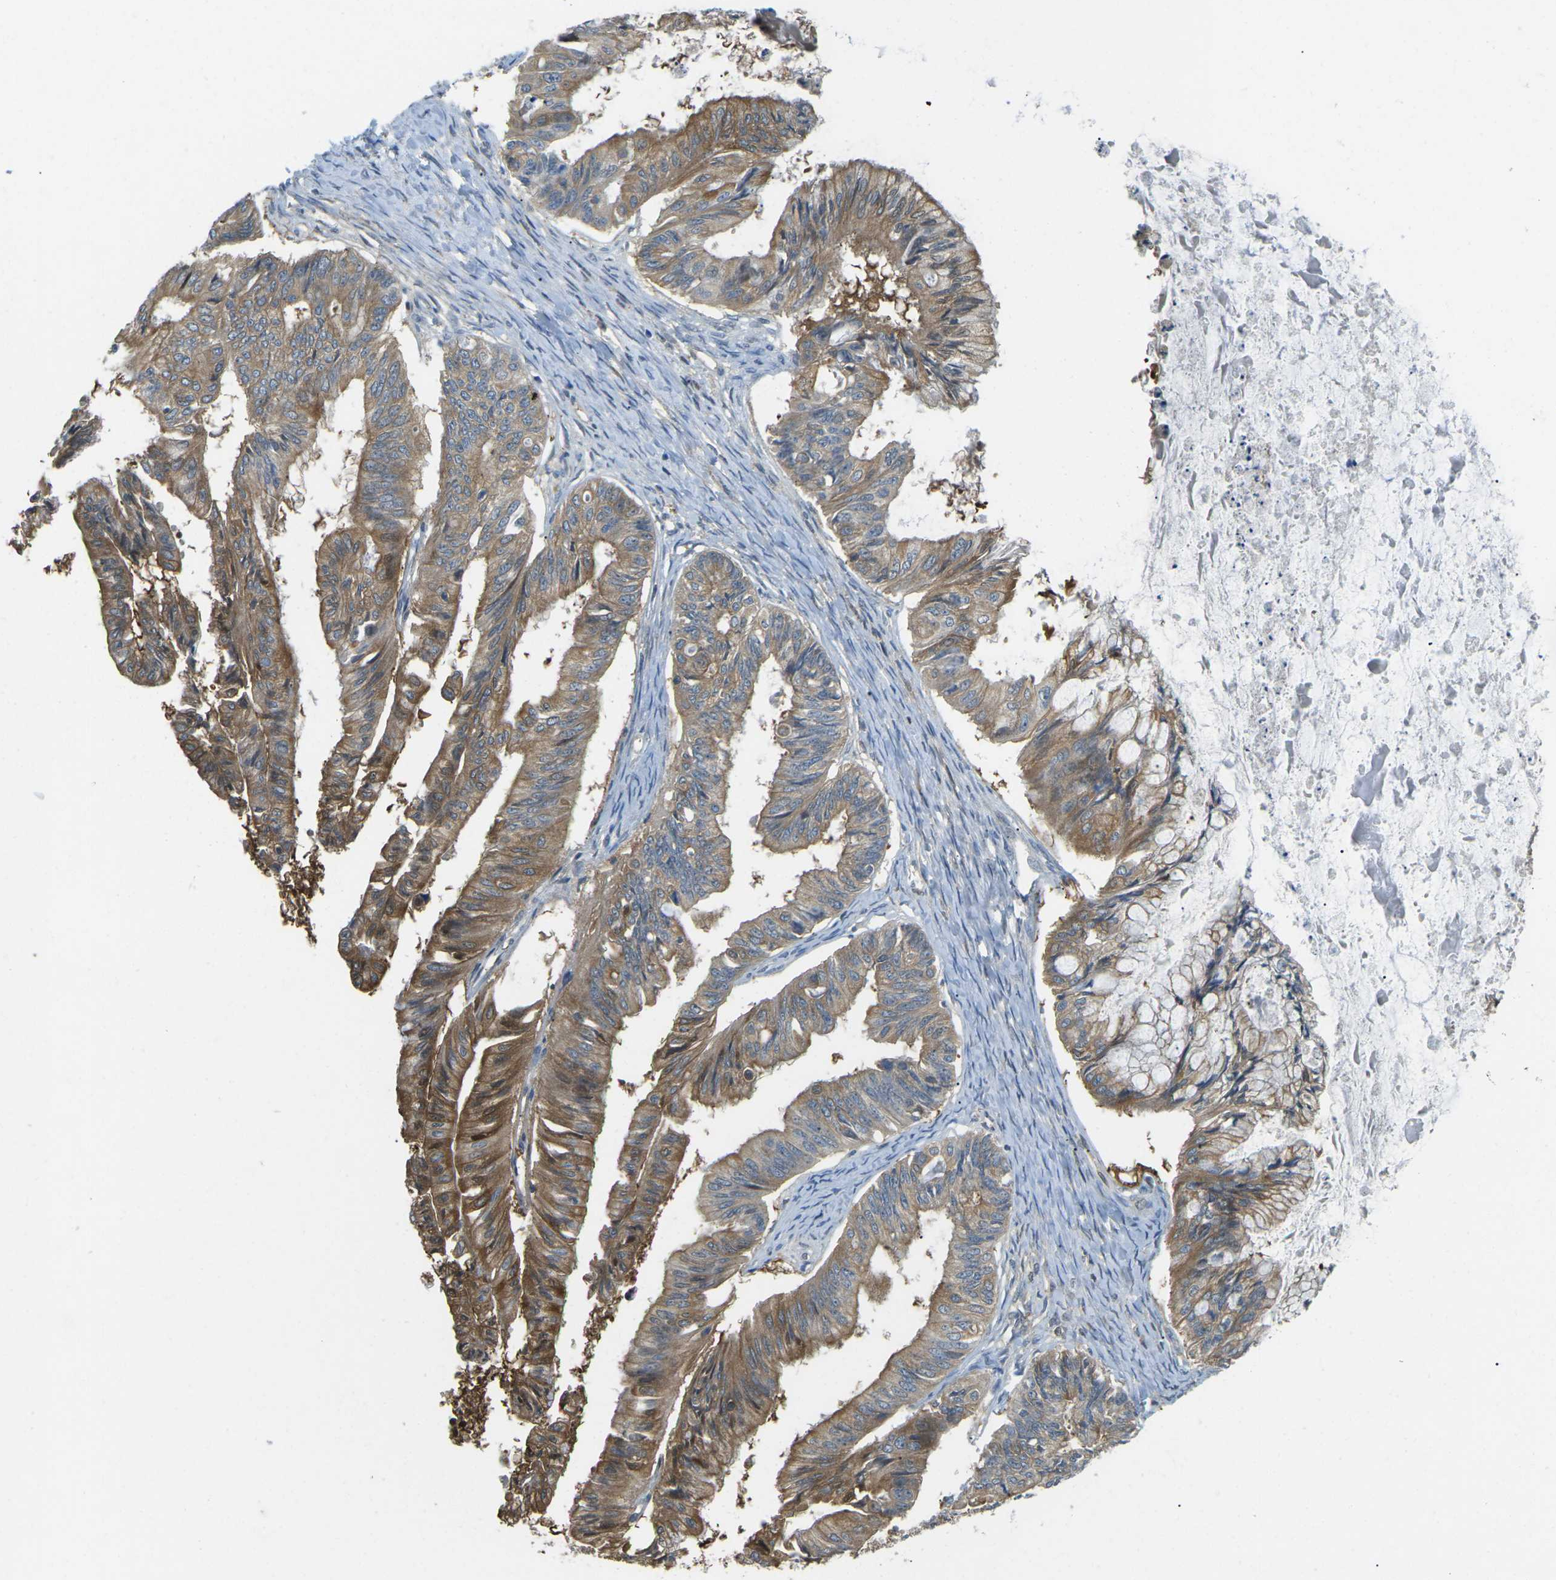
{"staining": {"intensity": "moderate", "quantity": ">75%", "location": "cytoplasmic/membranous"}, "tissue": "ovarian cancer", "cell_type": "Tumor cells", "image_type": "cancer", "snomed": [{"axis": "morphology", "description": "Cystadenocarcinoma, mucinous, NOS"}, {"axis": "topography", "description": "Ovary"}], "caption": "Protein staining reveals moderate cytoplasmic/membranous staining in about >75% of tumor cells in ovarian mucinous cystadenocarcinoma. Using DAB (3,3'-diaminobenzidine) (brown) and hematoxylin (blue) stains, captured at high magnification using brightfield microscopy.", "gene": "PIEZO2", "patient": {"sex": "female", "age": 57}}